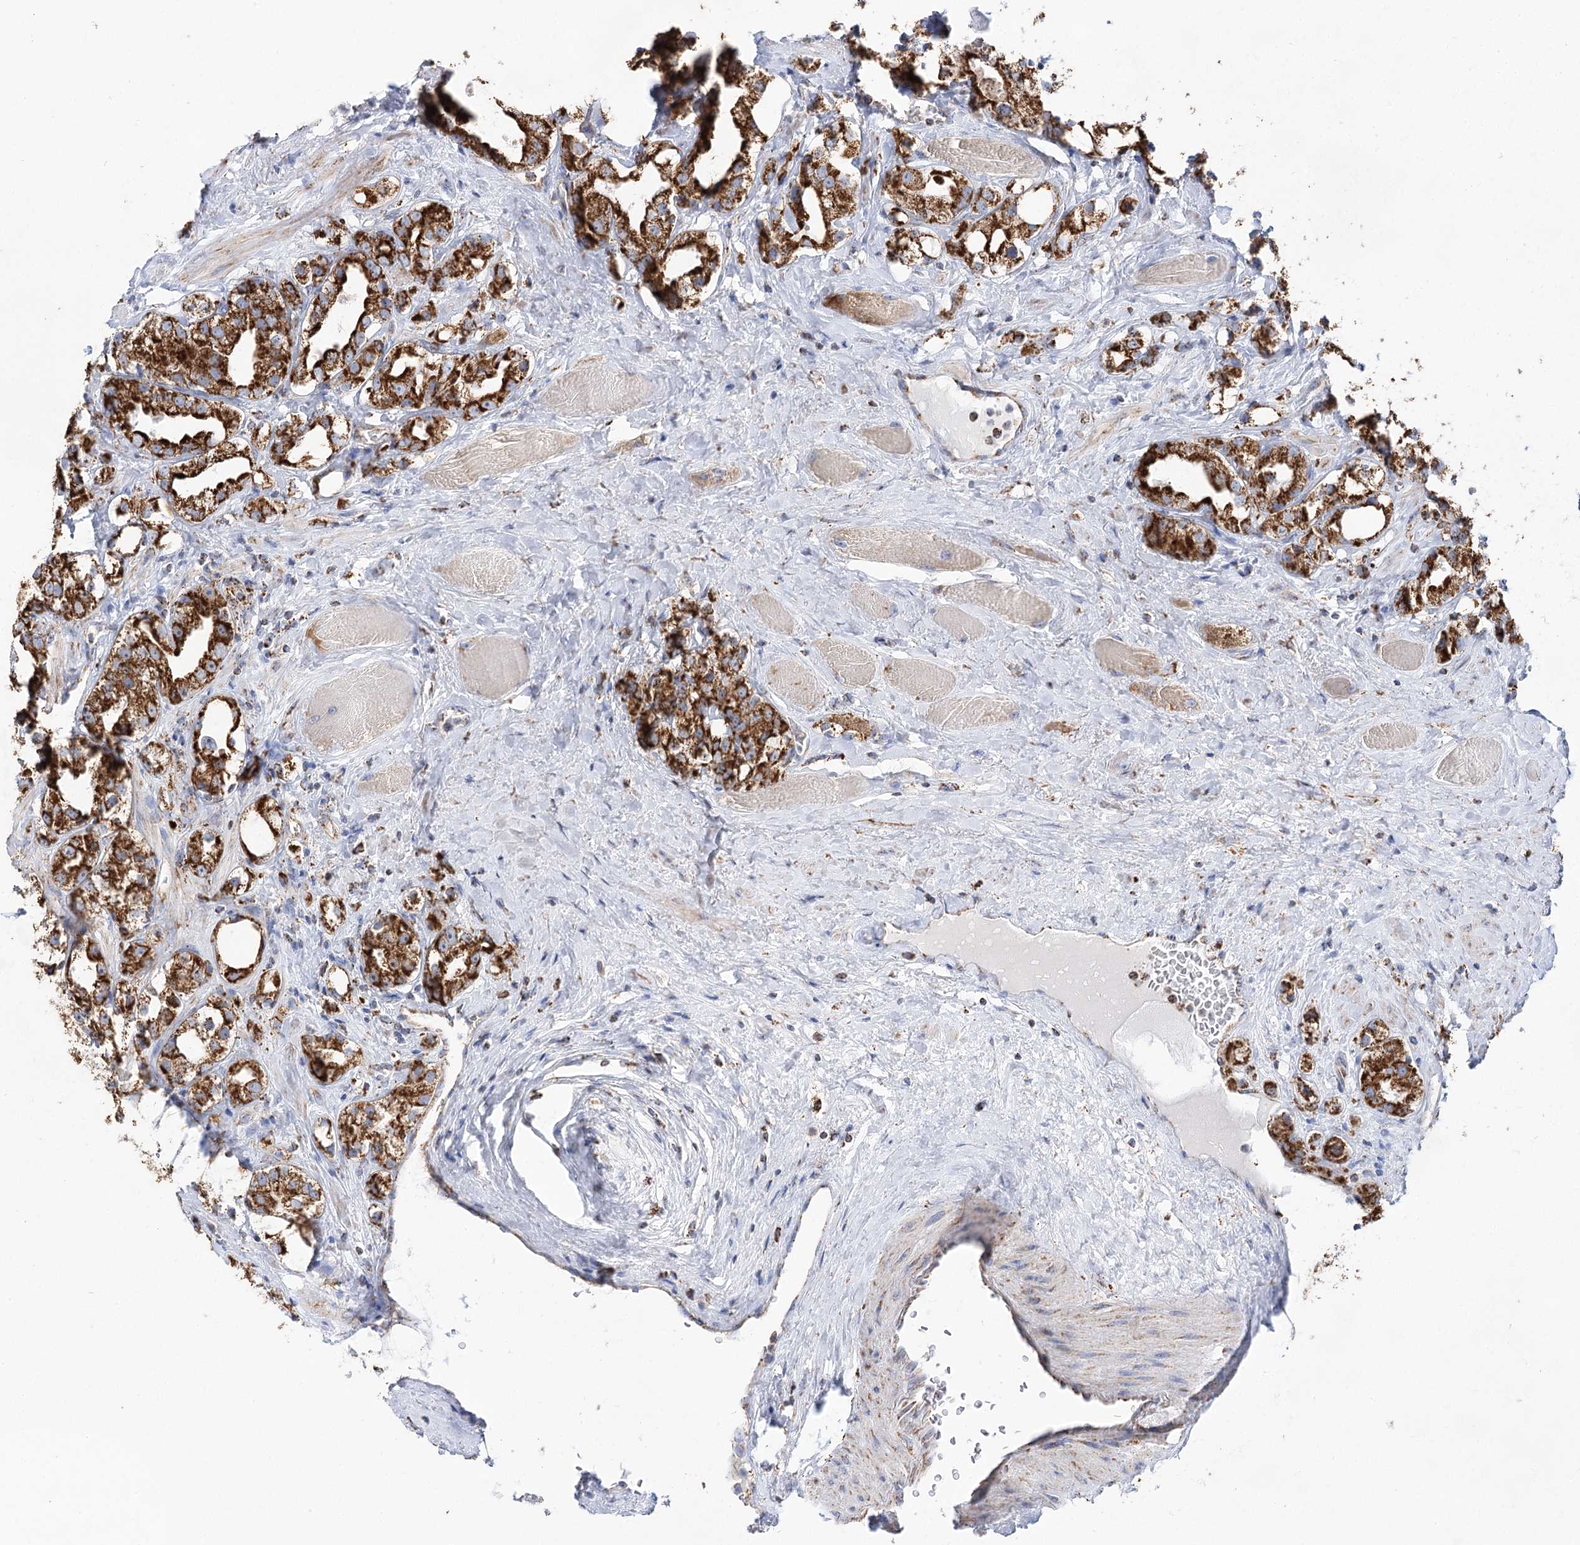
{"staining": {"intensity": "strong", "quantity": ">75%", "location": "cytoplasmic/membranous"}, "tissue": "prostate cancer", "cell_type": "Tumor cells", "image_type": "cancer", "snomed": [{"axis": "morphology", "description": "Adenocarcinoma, NOS"}, {"axis": "topography", "description": "Prostate"}], "caption": "Adenocarcinoma (prostate) was stained to show a protein in brown. There is high levels of strong cytoplasmic/membranous staining in approximately >75% of tumor cells.", "gene": "NADK2", "patient": {"sex": "male", "age": 79}}